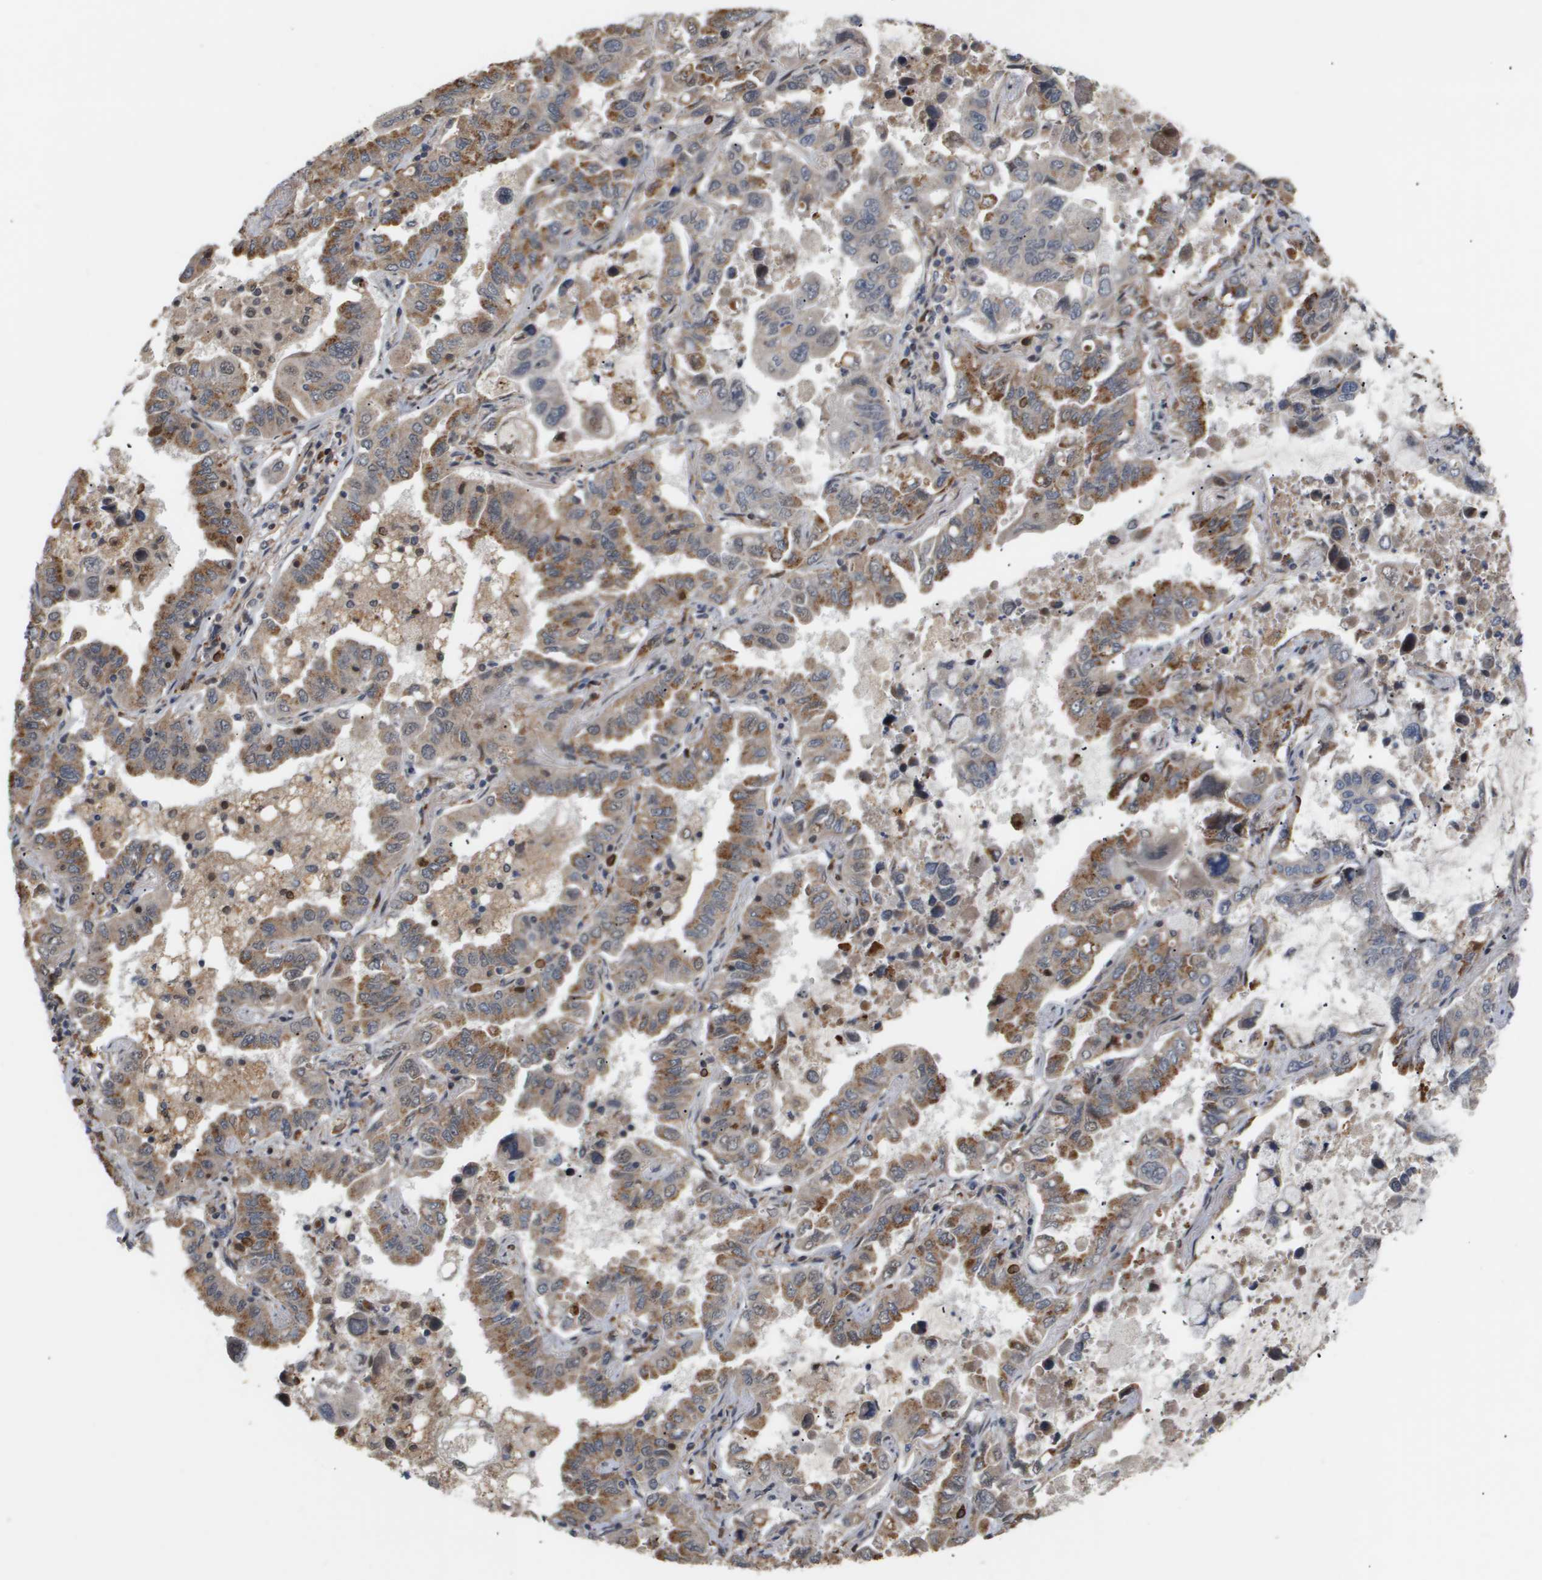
{"staining": {"intensity": "moderate", "quantity": ">75%", "location": "cytoplasmic/membranous"}, "tissue": "lung cancer", "cell_type": "Tumor cells", "image_type": "cancer", "snomed": [{"axis": "morphology", "description": "Adenocarcinoma, NOS"}, {"axis": "topography", "description": "Lung"}], "caption": "An image of human lung adenocarcinoma stained for a protein shows moderate cytoplasmic/membranous brown staining in tumor cells.", "gene": "PDGFB", "patient": {"sex": "male", "age": 64}}